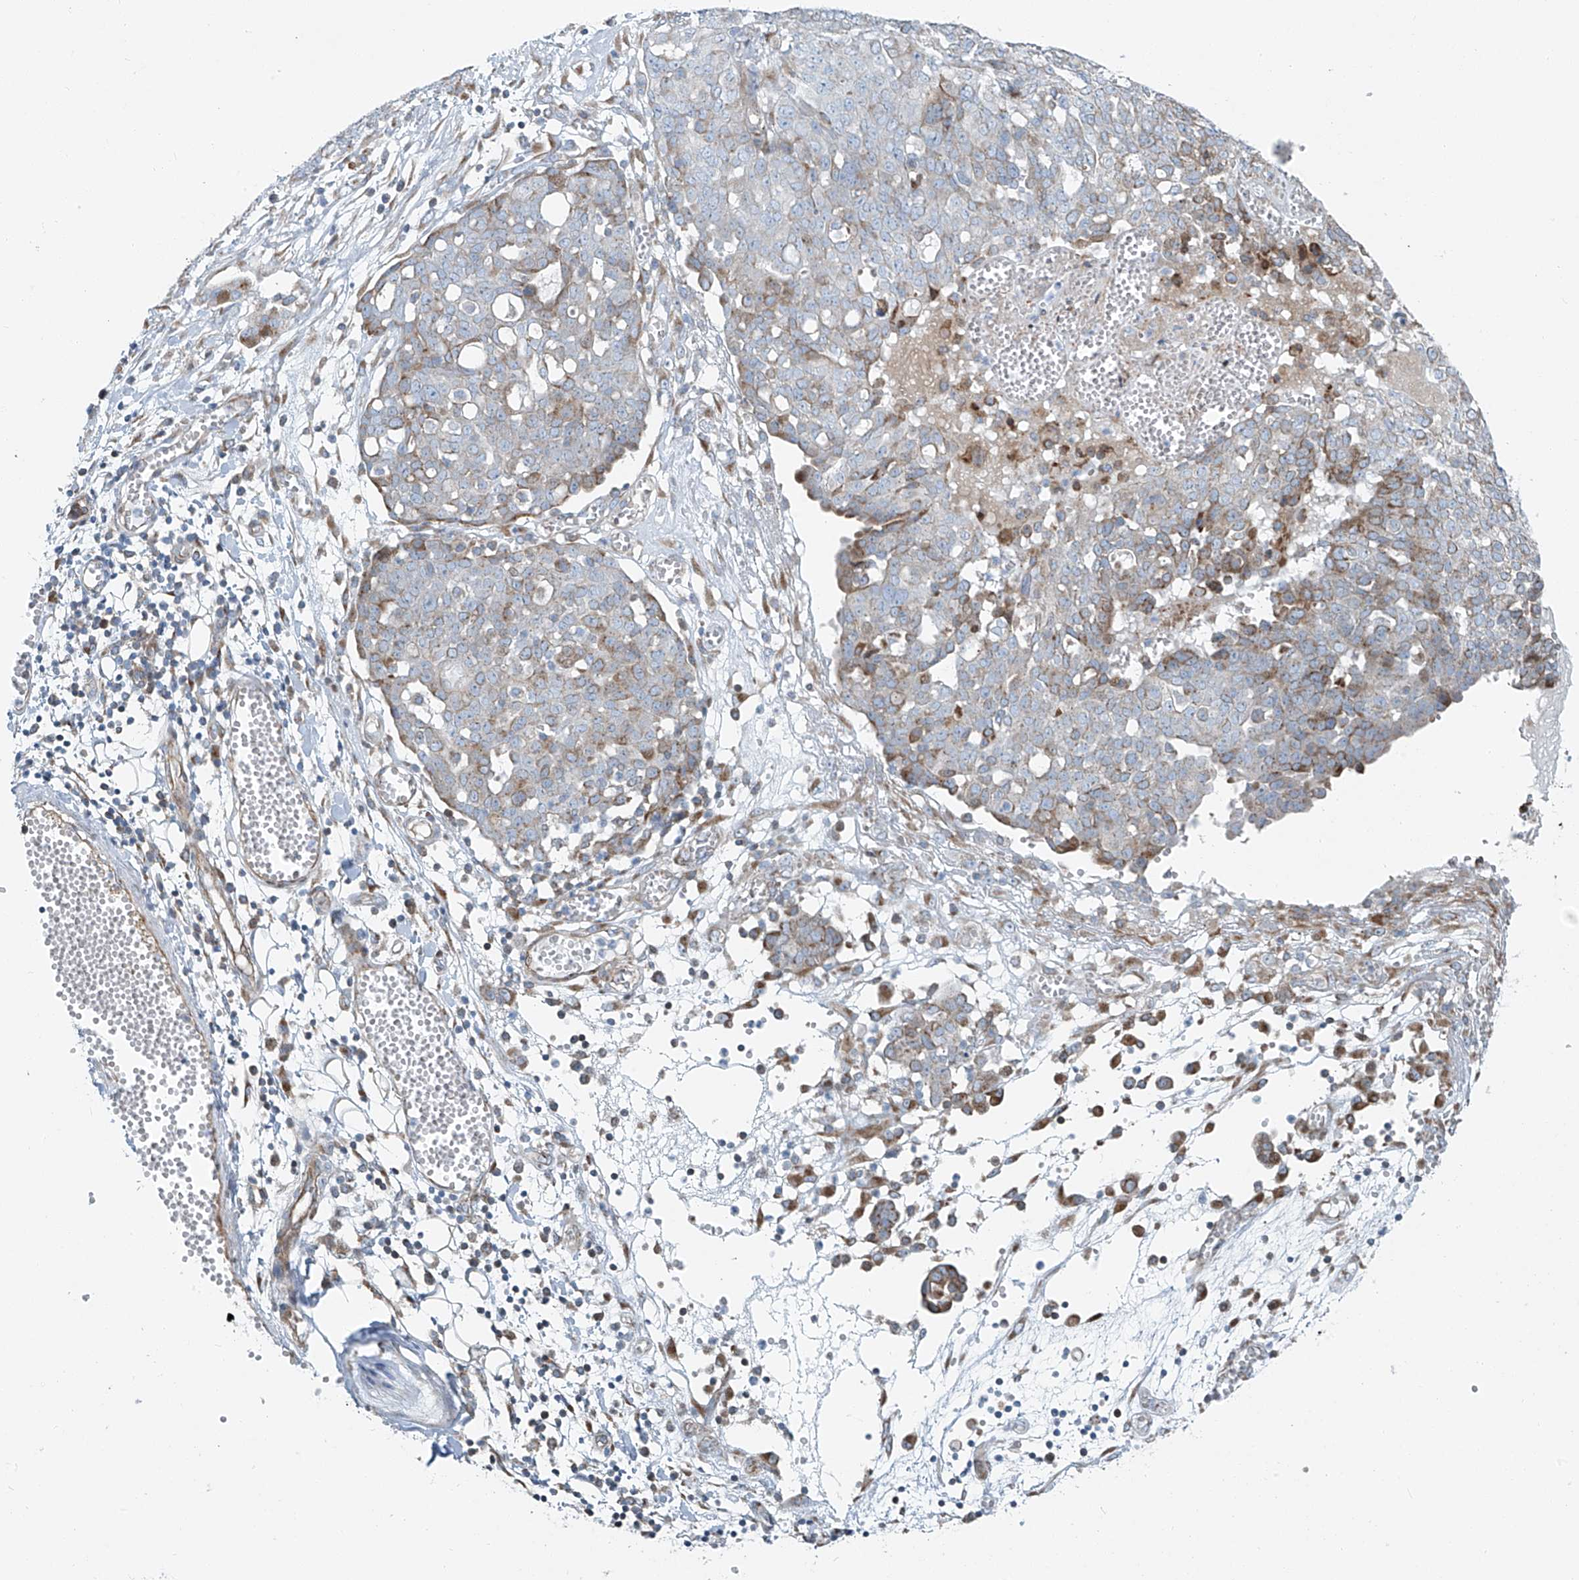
{"staining": {"intensity": "moderate", "quantity": "<25%", "location": "cytoplasmic/membranous"}, "tissue": "ovarian cancer", "cell_type": "Tumor cells", "image_type": "cancer", "snomed": [{"axis": "morphology", "description": "Cystadenocarcinoma, serous, NOS"}, {"axis": "topography", "description": "Soft tissue"}, {"axis": "topography", "description": "Ovary"}], "caption": "Immunohistochemical staining of ovarian serous cystadenocarcinoma exhibits moderate cytoplasmic/membranous protein expression in about <25% of tumor cells.", "gene": "HIC2", "patient": {"sex": "female", "age": 57}}